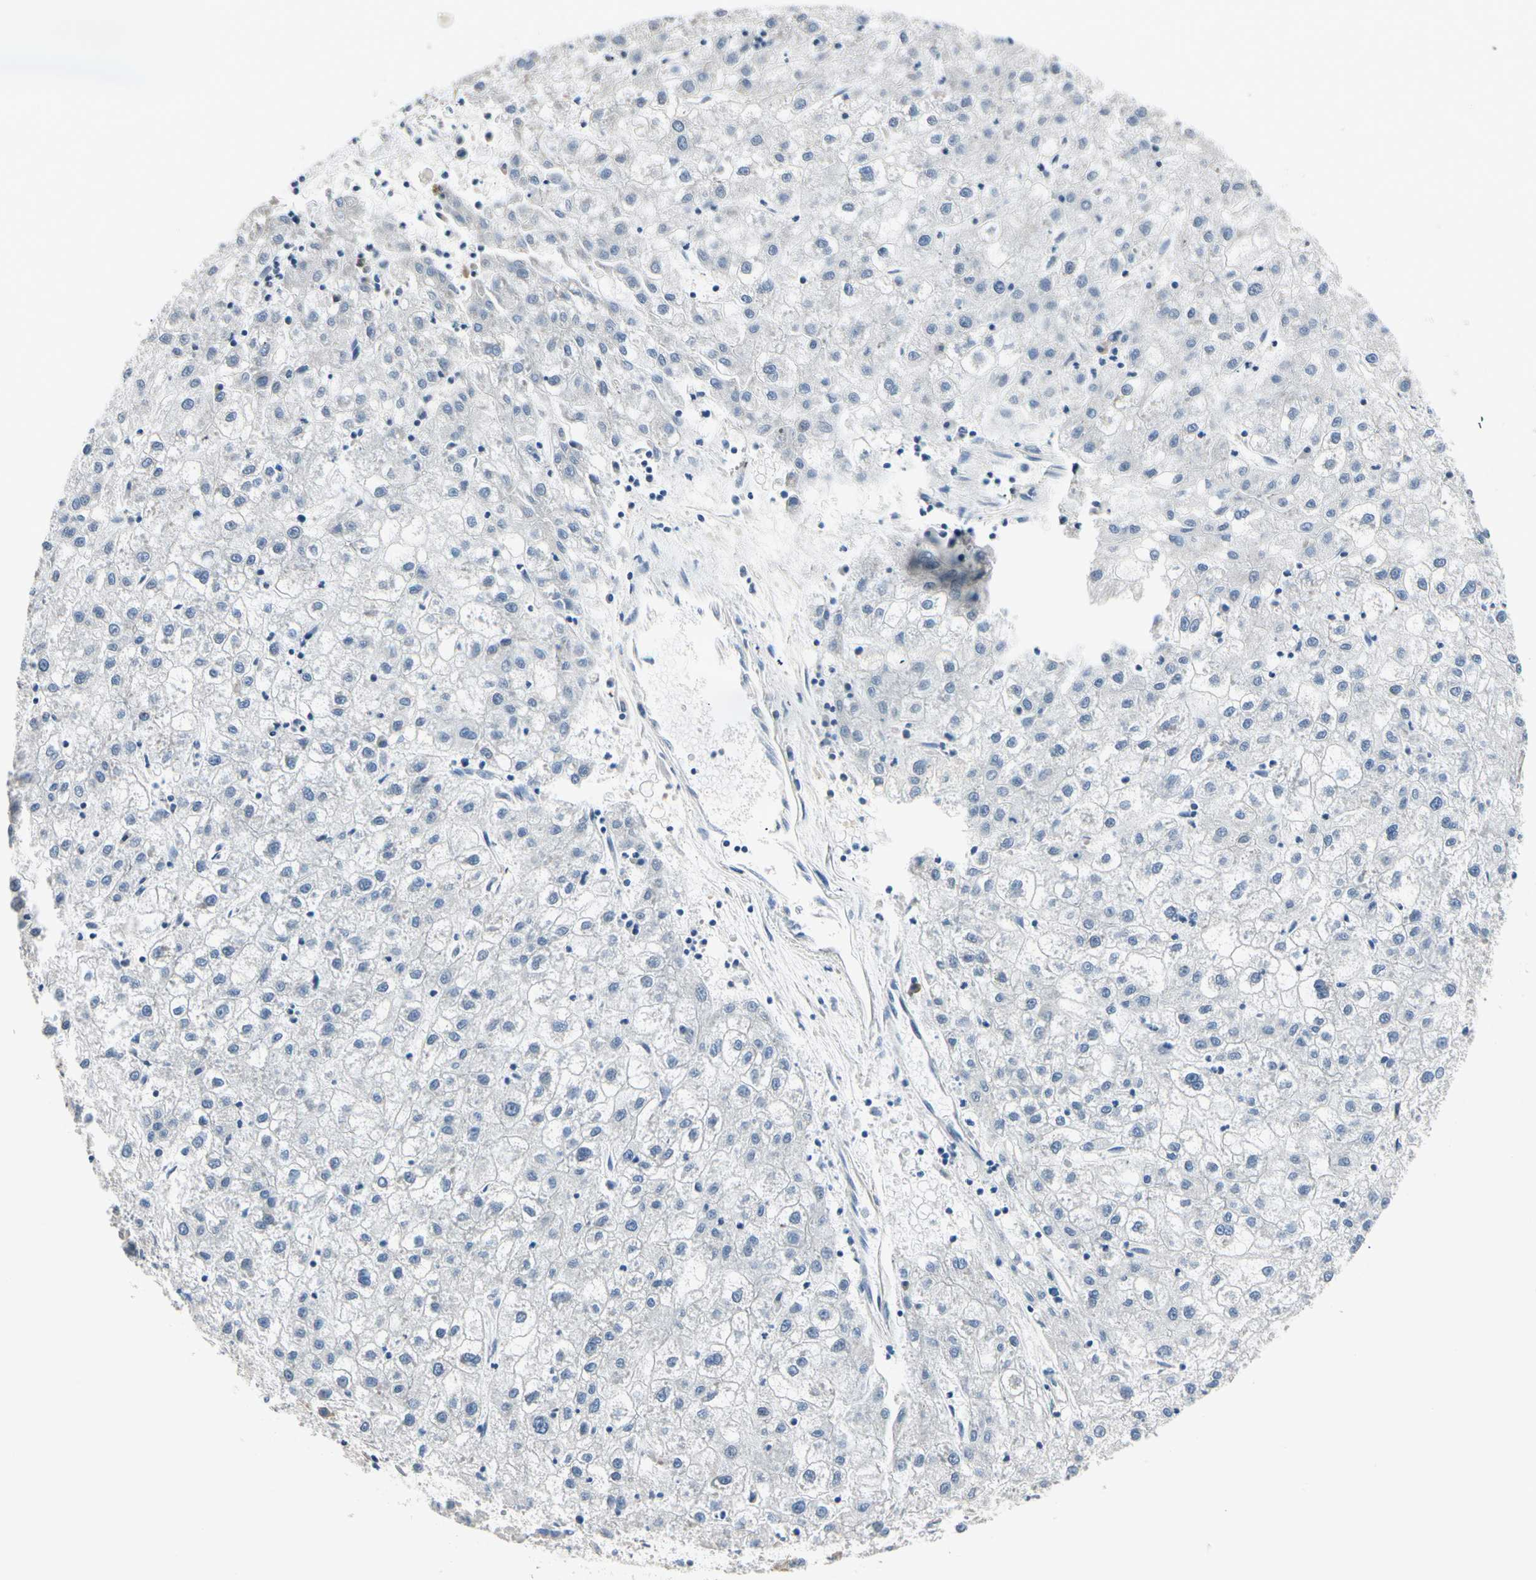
{"staining": {"intensity": "negative", "quantity": "none", "location": "none"}, "tissue": "liver cancer", "cell_type": "Tumor cells", "image_type": "cancer", "snomed": [{"axis": "morphology", "description": "Carcinoma, Hepatocellular, NOS"}, {"axis": "topography", "description": "Liver"}], "caption": "A high-resolution histopathology image shows immunohistochemistry staining of liver cancer, which reveals no significant staining in tumor cells.", "gene": "GPR153", "patient": {"sex": "male", "age": 72}}